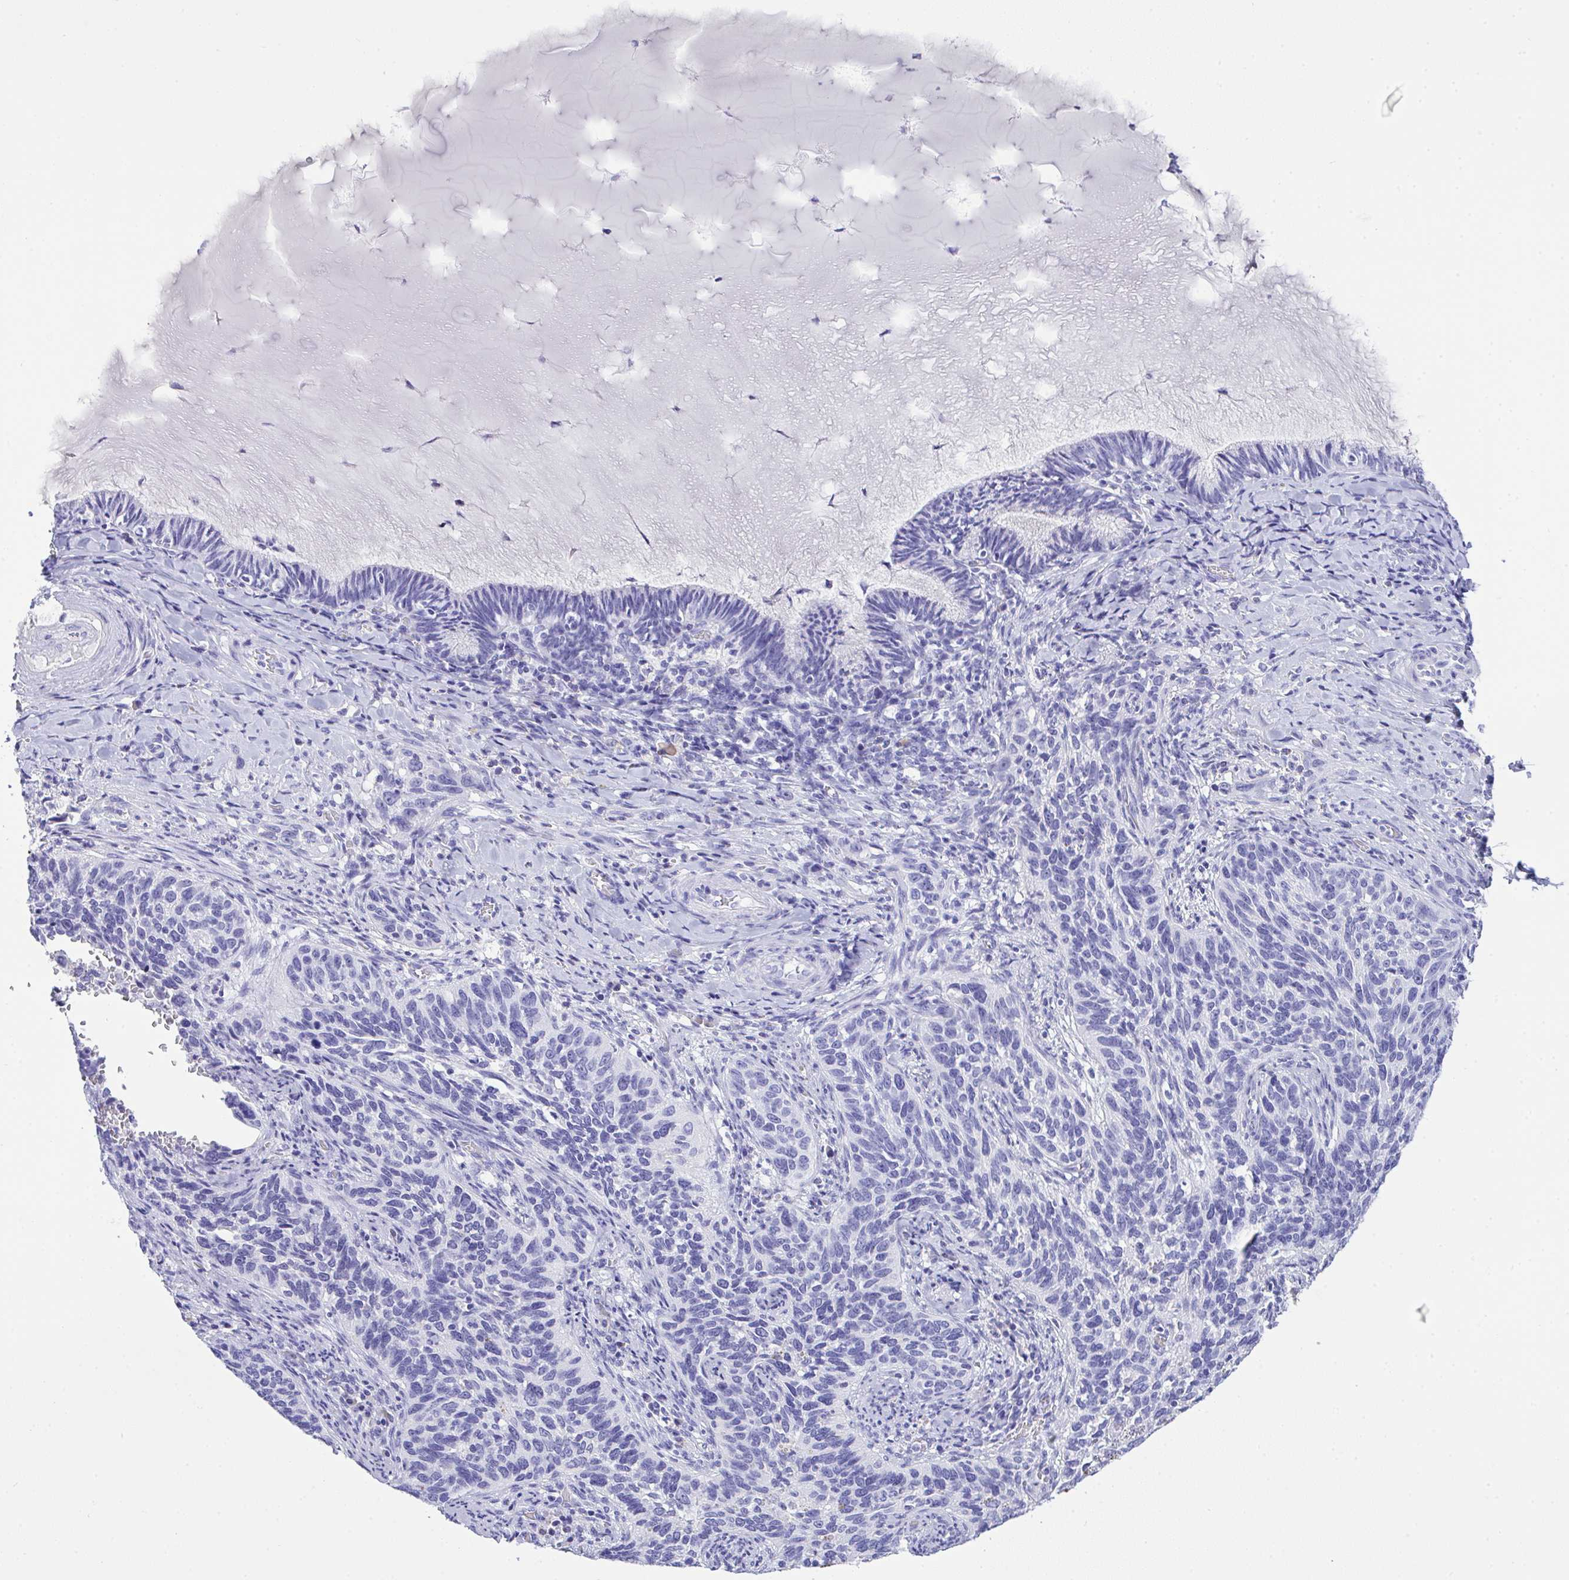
{"staining": {"intensity": "negative", "quantity": "none", "location": "none"}, "tissue": "cervical cancer", "cell_type": "Tumor cells", "image_type": "cancer", "snomed": [{"axis": "morphology", "description": "Squamous cell carcinoma, NOS"}, {"axis": "topography", "description": "Cervix"}], "caption": "Immunohistochemical staining of human cervical cancer shows no significant expression in tumor cells.", "gene": "AKR1D1", "patient": {"sex": "female", "age": 51}}